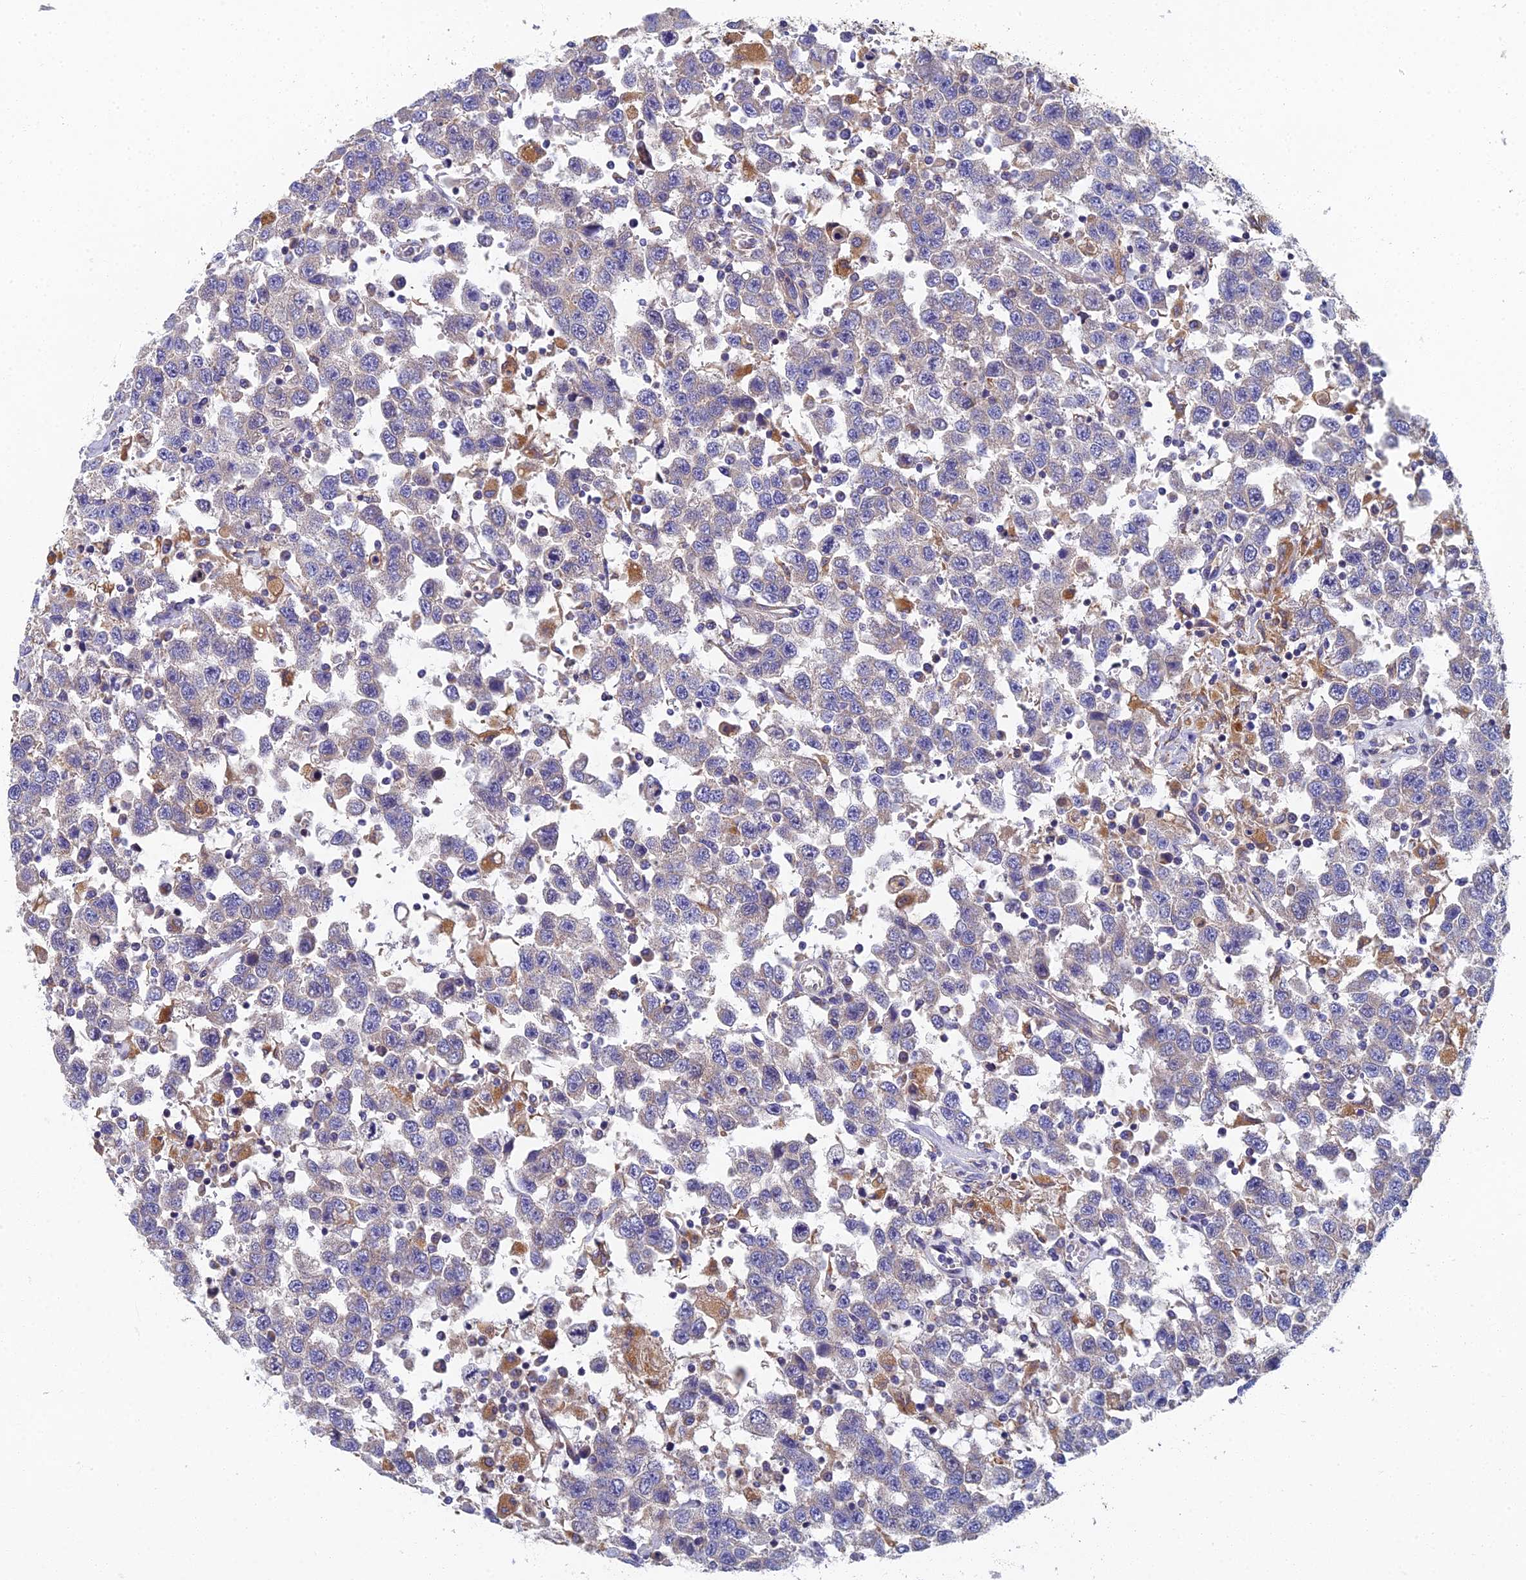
{"staining": {"intensity": "negative", "quantity": "none", "location": "none"}, "tissue": "testis cancer", "cell_type": "Tumor cells", "image_type": "cancer", "snomed": [{"axis": "morphology", "description": "Seminoma, NOS"}, {"axis": "topography", "description": "Testis"}], "caption": "Immunohistochemistry of testis seminoma demonstrates no positivity in tumor cells.", "gene": "RNASEK", "patient": {"sex": "male", "age": 41}}